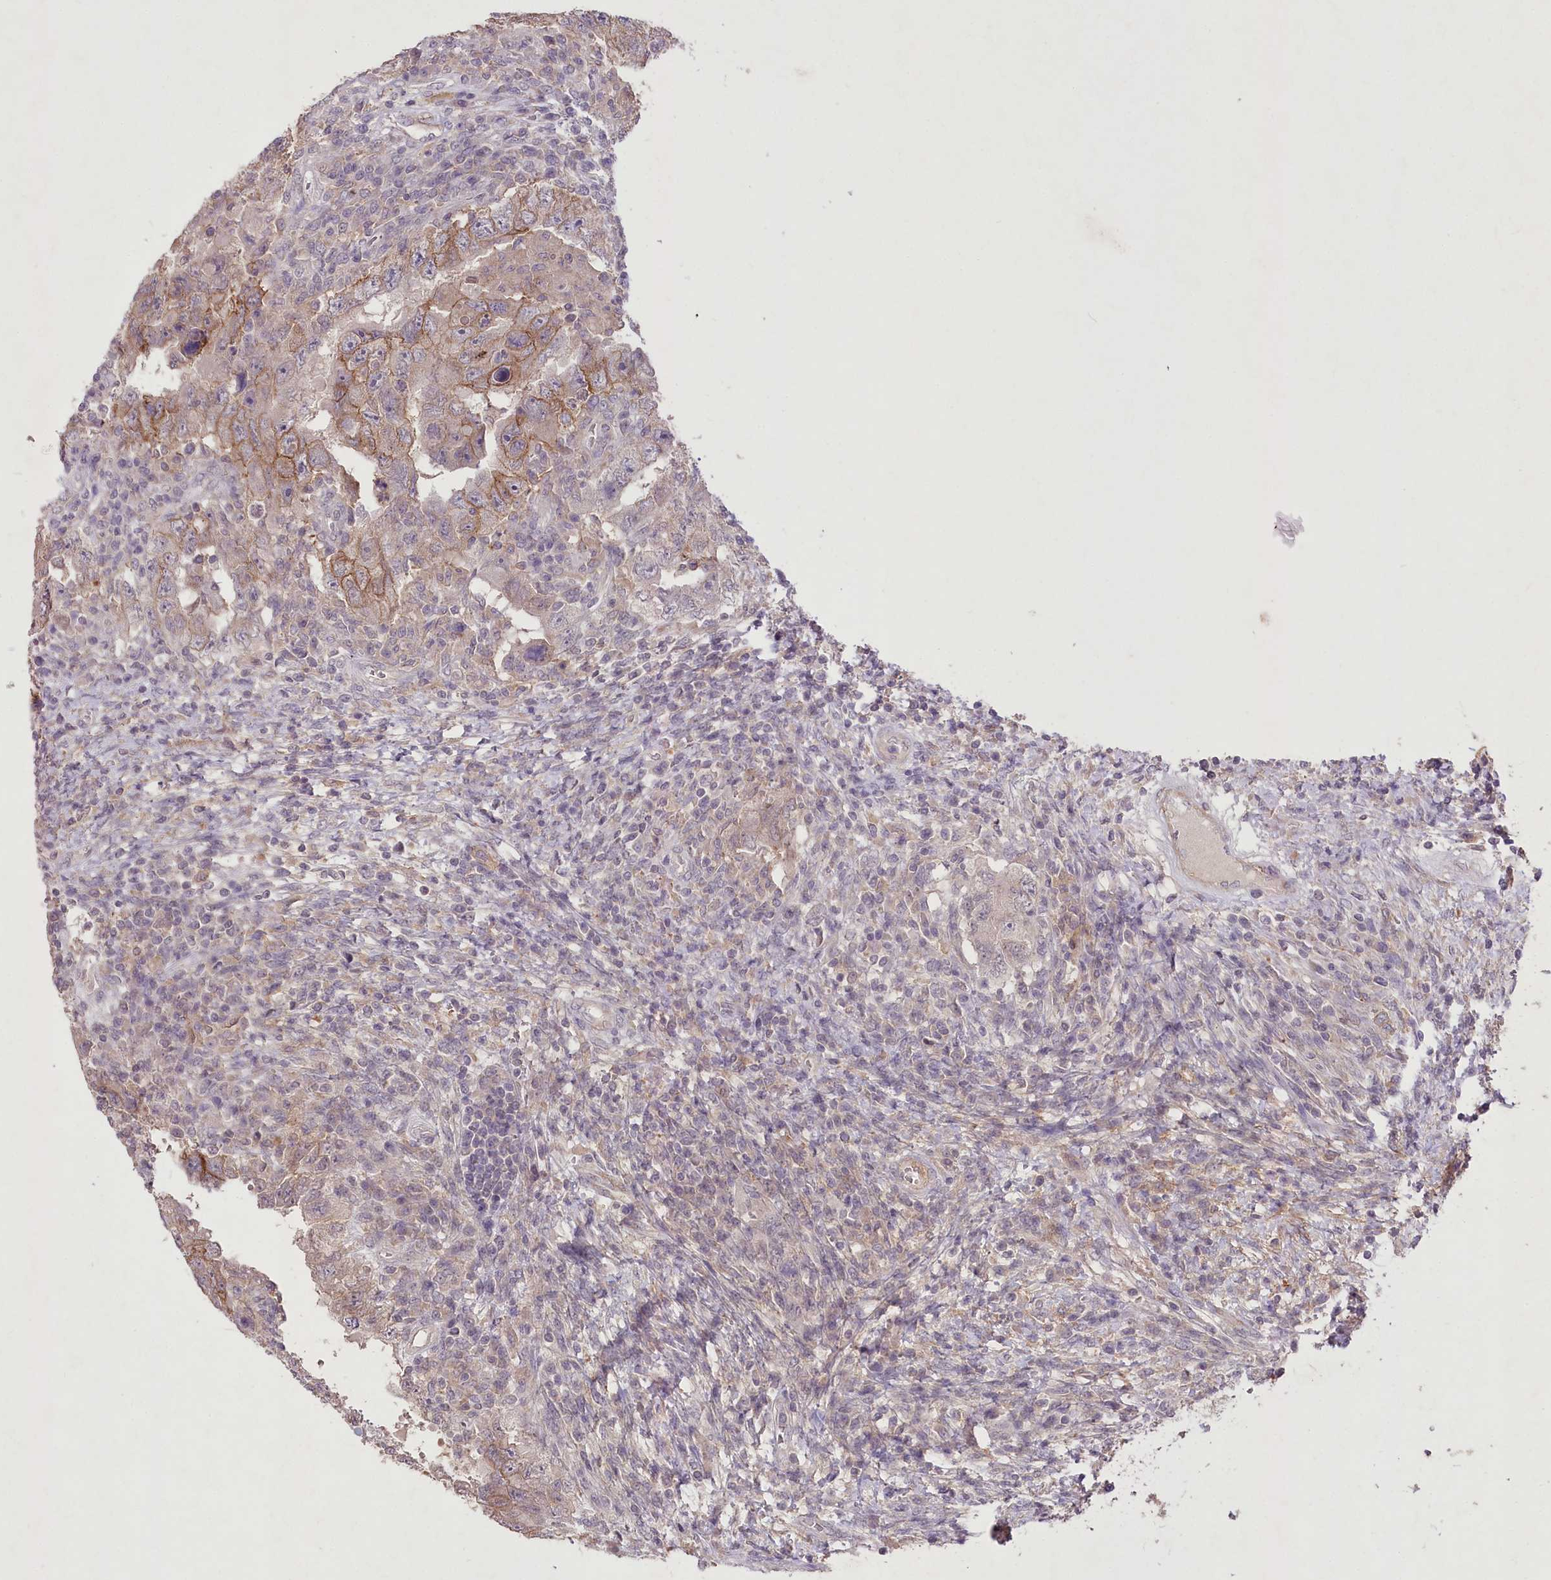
{"staining": {"intensity": "moderate", "quantity": "25%-75%", "location": "cytoplasmic/membranous"}, "tissue": "testis cancer", "cell_type": "Tumor cells", "image_type": "cancer", "snomed": [{"axis": "morphology", "description": "Carcinoma, Embryonal, NOS"}, {"axis": "topography", "description": "Testis"}], "caption": "Immunohistochemistry (IHC) of testis embryonal carcinoma demonstrates medium levels of moderate cytoplasmic/membranous staining in approximately 25%-75% of tumor cells. (DAB IHC, brown staining for protein, blue staining for nuclei).", "gene": "ENPP1", "patient": {"sex": "male", "age": 26}}